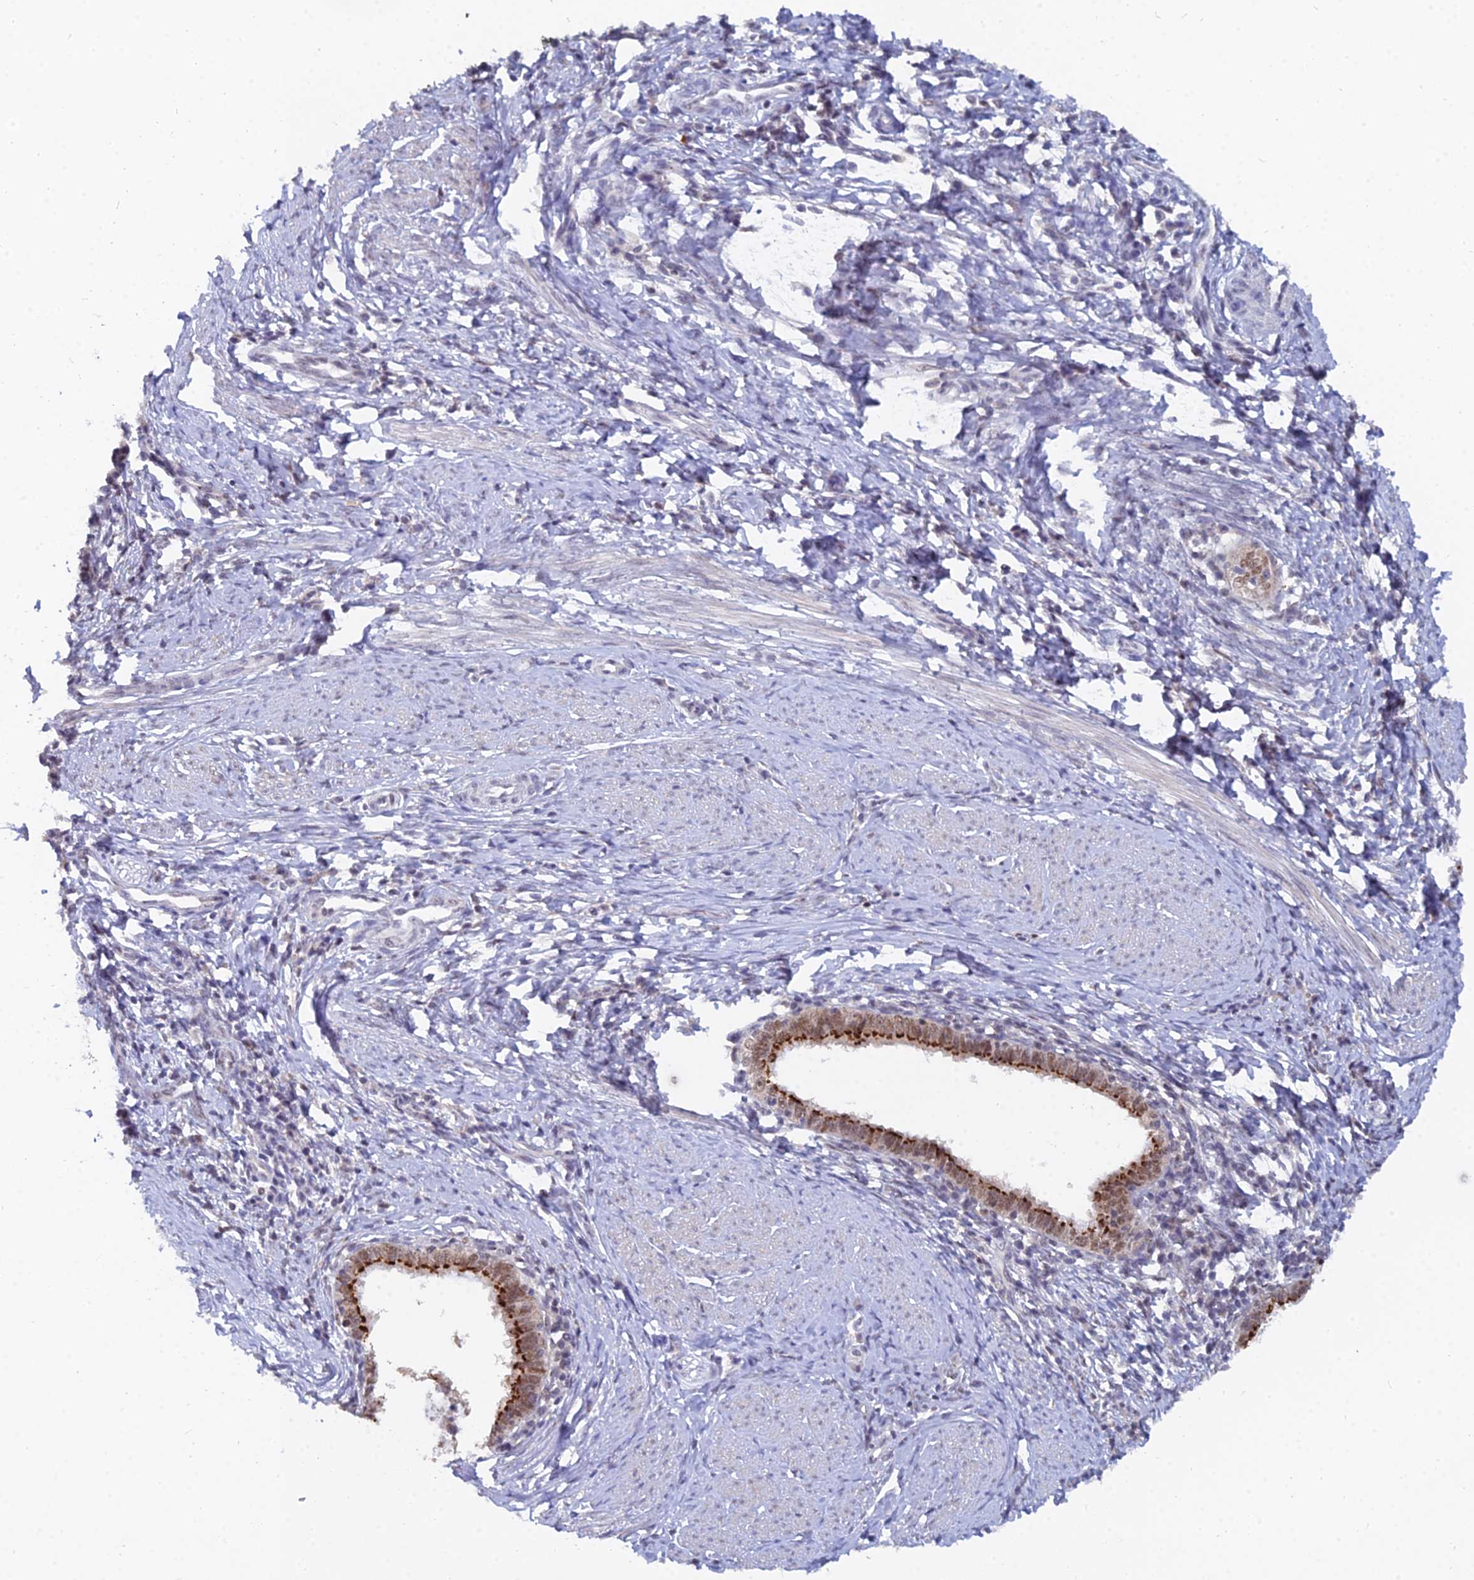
{"staining": {"intensity": "strong", "quantity": ">75%", "location": "cytoplasmic/membranous,nuclear"}, "tissue": "cervical cancer", "cell_type": "Tumor cells", "image_type": "cancer", "snomed": [{"axis": "morphology", "description": "Adenocarcinoma, NOS"}, {"axis": "topography", "description": "Cervix"}], "caption": "Immunohistochemical staining of human cervical adenocarcinoma exhibits strong cytoplasmic/membranous and nuclear protein expression in about >75% of tumor cells.", "gene": "THOC3", "patient": {"sex": "female", "age": 36}}